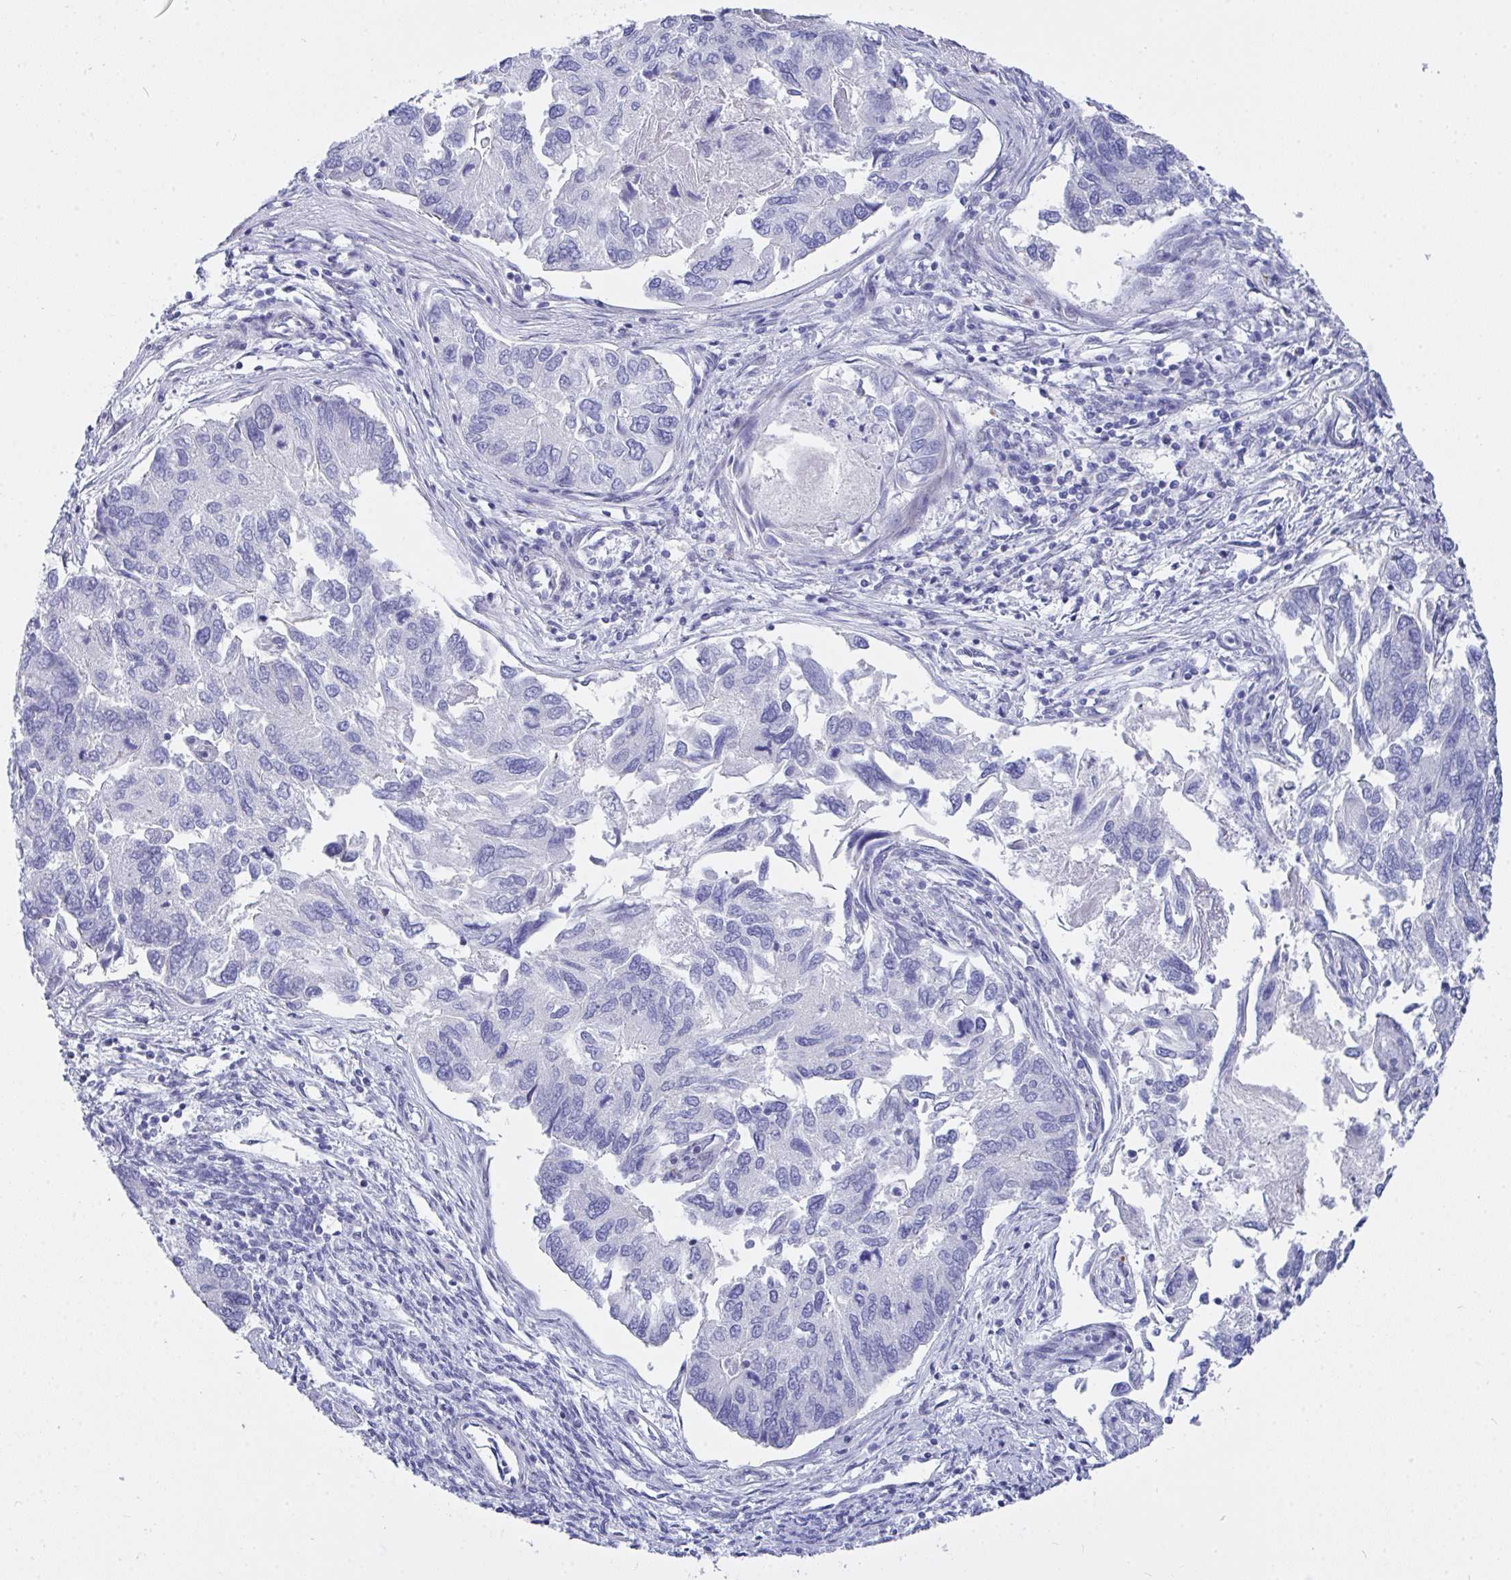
{"staining": {"intensity": "negative", "quantity": "none", "location": "none"}, "tissue": "endometrial cancer", "cell_type": "Tumor cells", "image_type": "cancer", "snomed": [{"axis": "morphology", "description": "Carcinoma, NOS"}, {"axis": "topography", "description": "Uterus"}], "caption": "A micrograph of carcinoma (endometrial) stained for a protein shows no brown staining in tumor cells.", "gene": "FBXL22", "patient": {"sex": "female", "age": 76}}